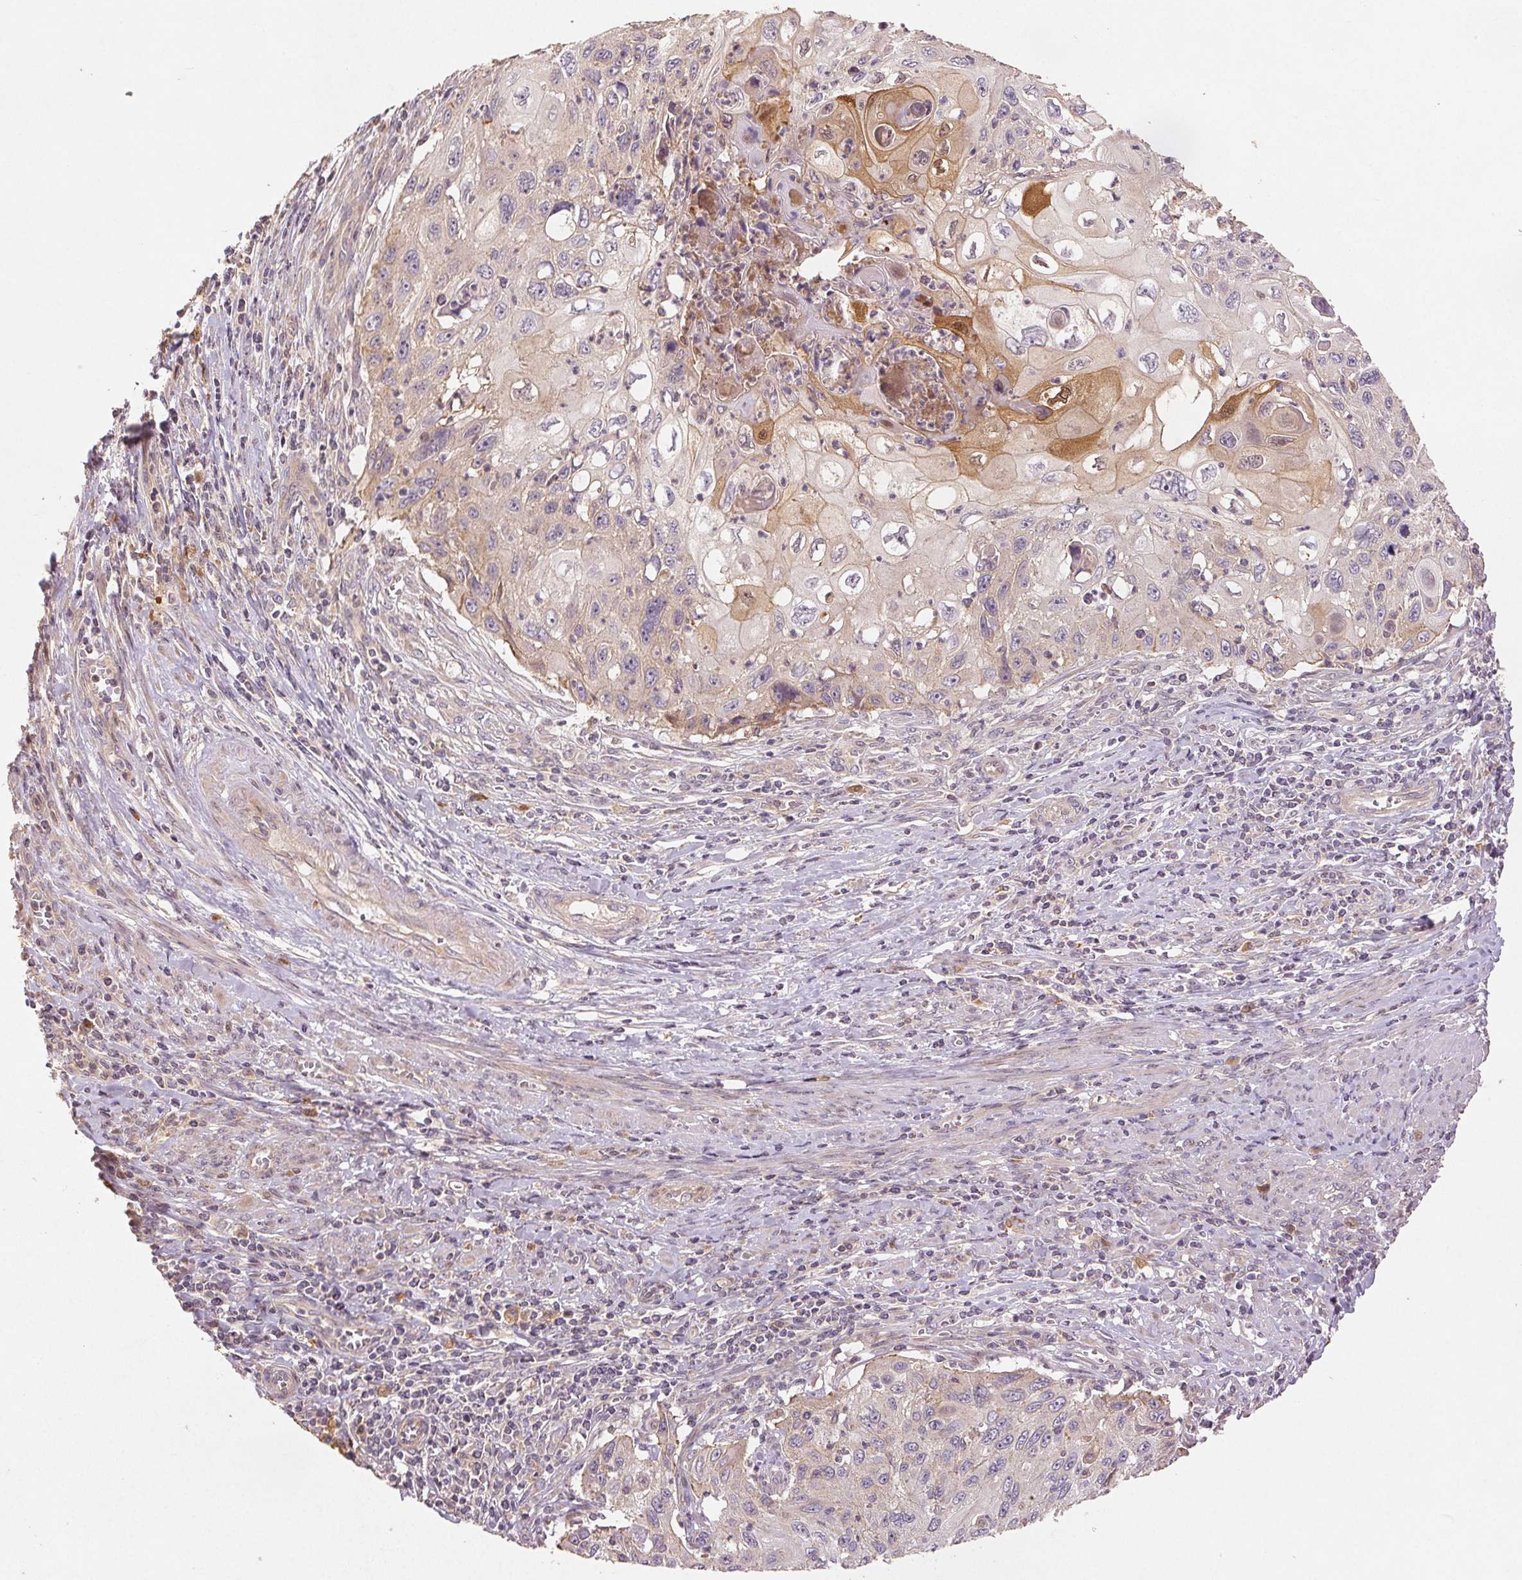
{"staining": {"intensity": "moderate", "quantity": "<25%", "location": "cytoplasmic/membranous,nuclear"}, "tissue": "cervical cancer", "cell_type": "Tumor cells", "image_type": "cancer", "snomed": [{"axis": "morphology", "description": "Squamous cell carcinoma, NOS"}, {"axis": "topography", "description": "Cervix"}], "caption": "Protein staining of cervical squamous cell carcinoma tissue demonstrates moderate cytoplasmic/membranous and nuclear staining in about <25% of tumor cells. (DAB (3,3'-diaminobenzidine) = brown stain, brightfield microscopy at high magnification).", "gene": "YIF1B", "patient": {"sex": "female", "age": 70}}